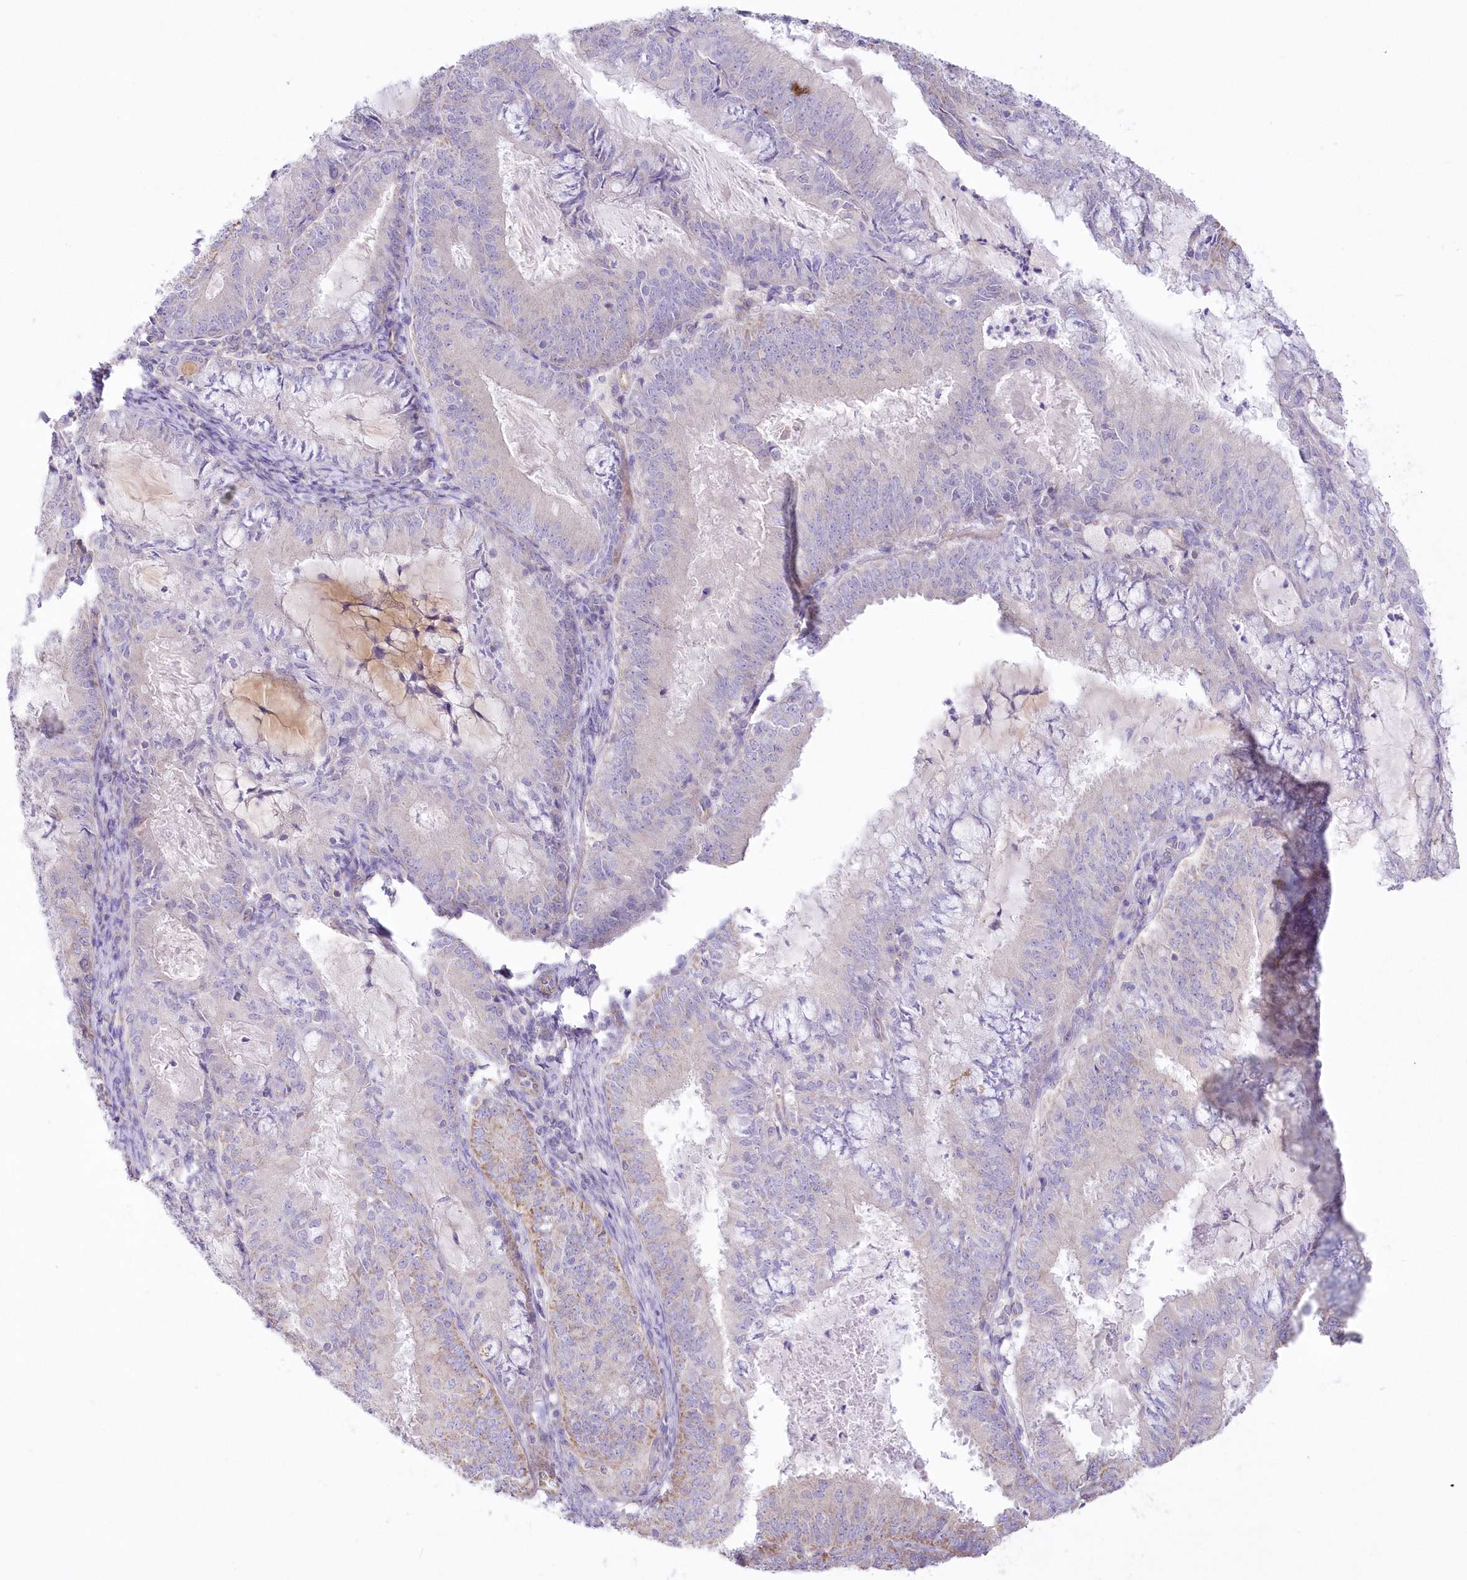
{"staining": {"intensity": "weak", "quantity": "<25%", "location": "cytoplasmic/membranous"}, "tissue": "endometrial cancer", "cell_type": "Tumor cells", "image_type": "cancer", "snomed": [{"axis": "morphology", "description": "Adenocarcinoma, NOS"}, {"axis": "topography", "description": "Endometrium"}], "caption": "This histopathology image is of endometrial cancer stained with immunohistochemistry (IHC) to label a protein in brown with the nuclei are counter-stained blue. There is no staining in tumor cells.", "gene": "ITSN2", "patient": {"sex": "female", "age": 57}}